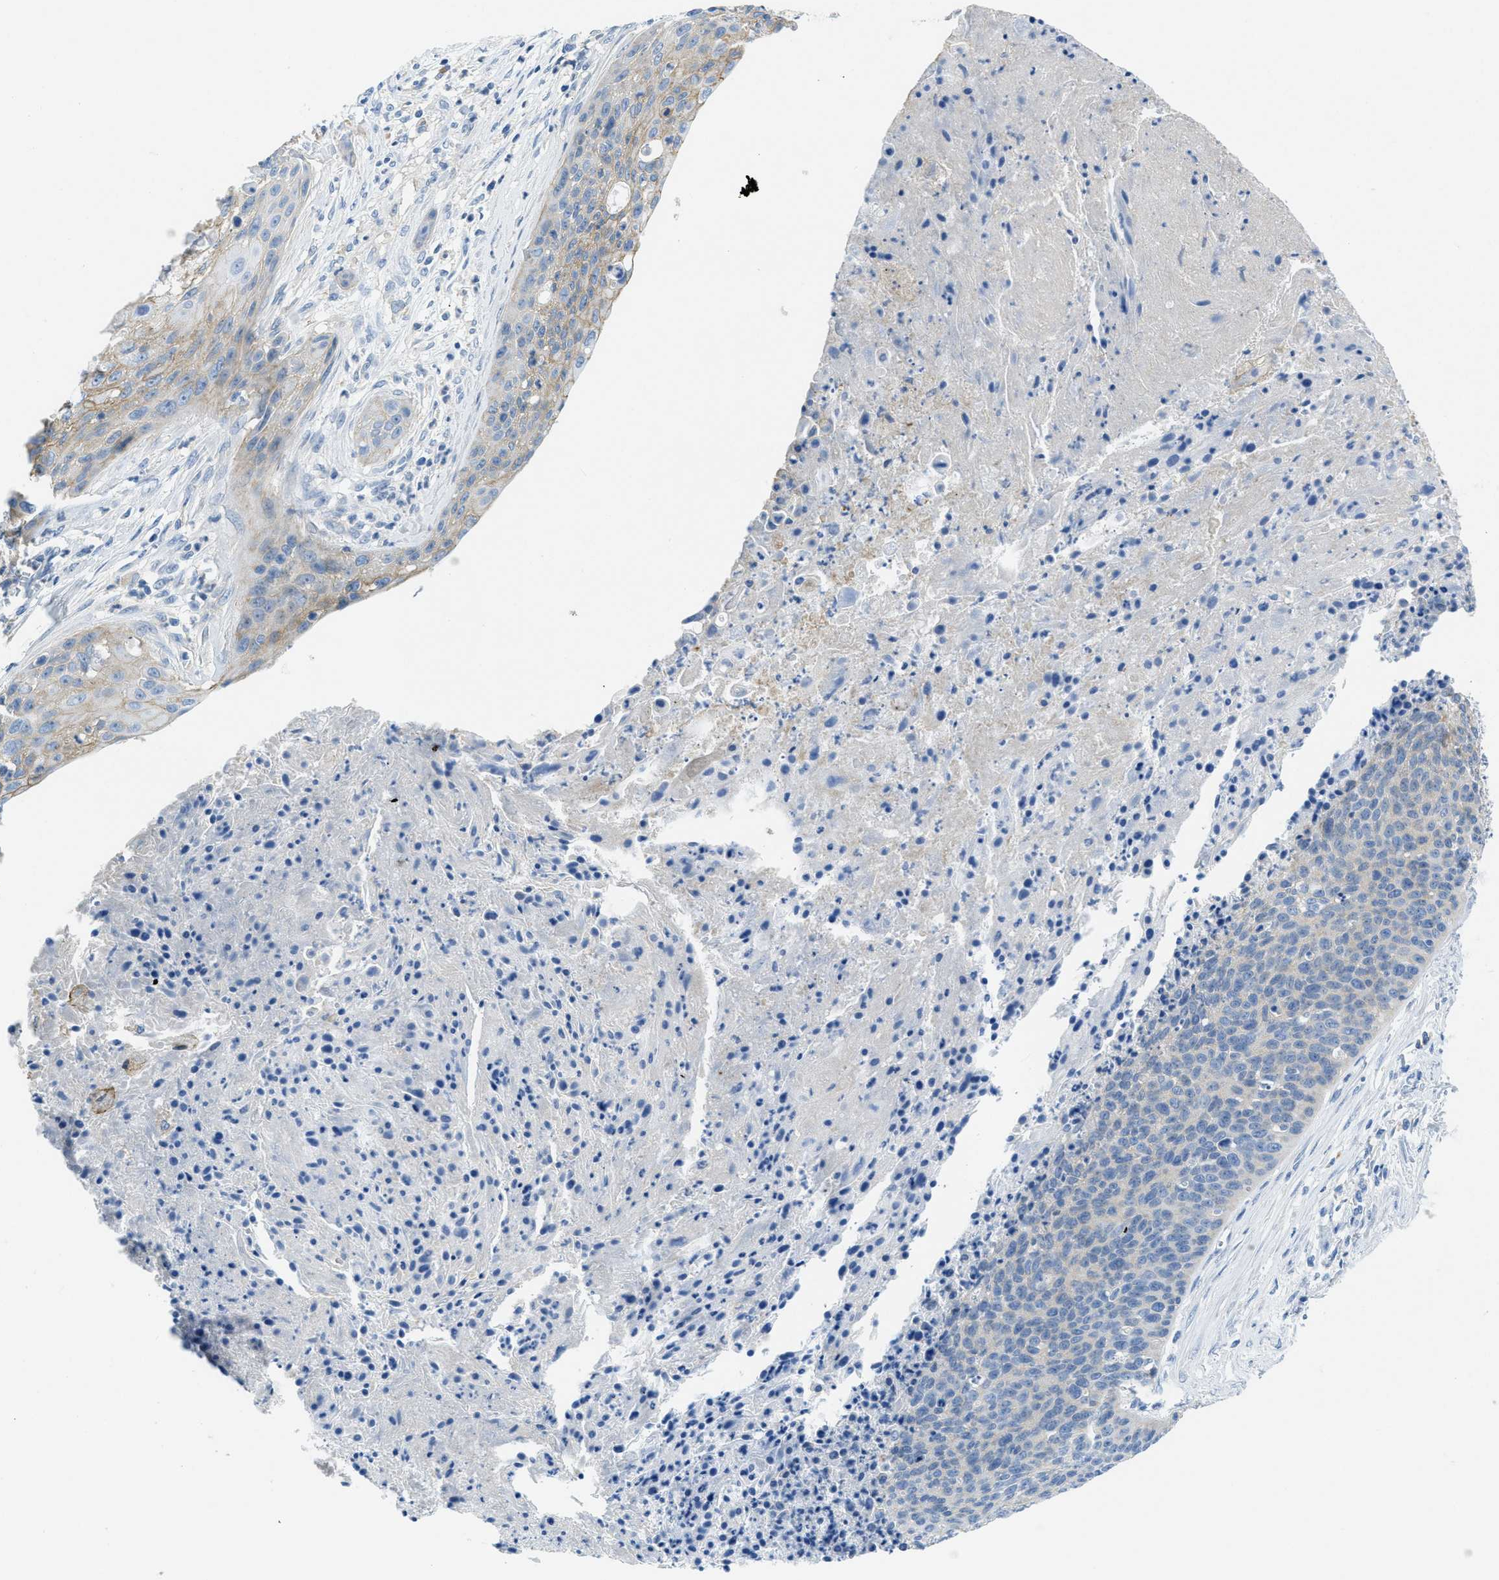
{"staining": {"intensity": "weak", "quantity": "<25%", "location": "cytoplasmic/membranous"}, "tissue": "cervical cancer", "cell_type": "Tumor cells", "image_type": "cancer", "snomed": [{"axis": "morphology", "description": "Squamous cell carcinoma, NOS"}, {"axis": "topography", "description": "Cervix"}], "caption": "A micrograph of human cervical cancer (squamous cell carcinoma) is negative for staining in tumor cells.", "gene": "CNNM4", "patient": {"sex": "female", "age": 55}}